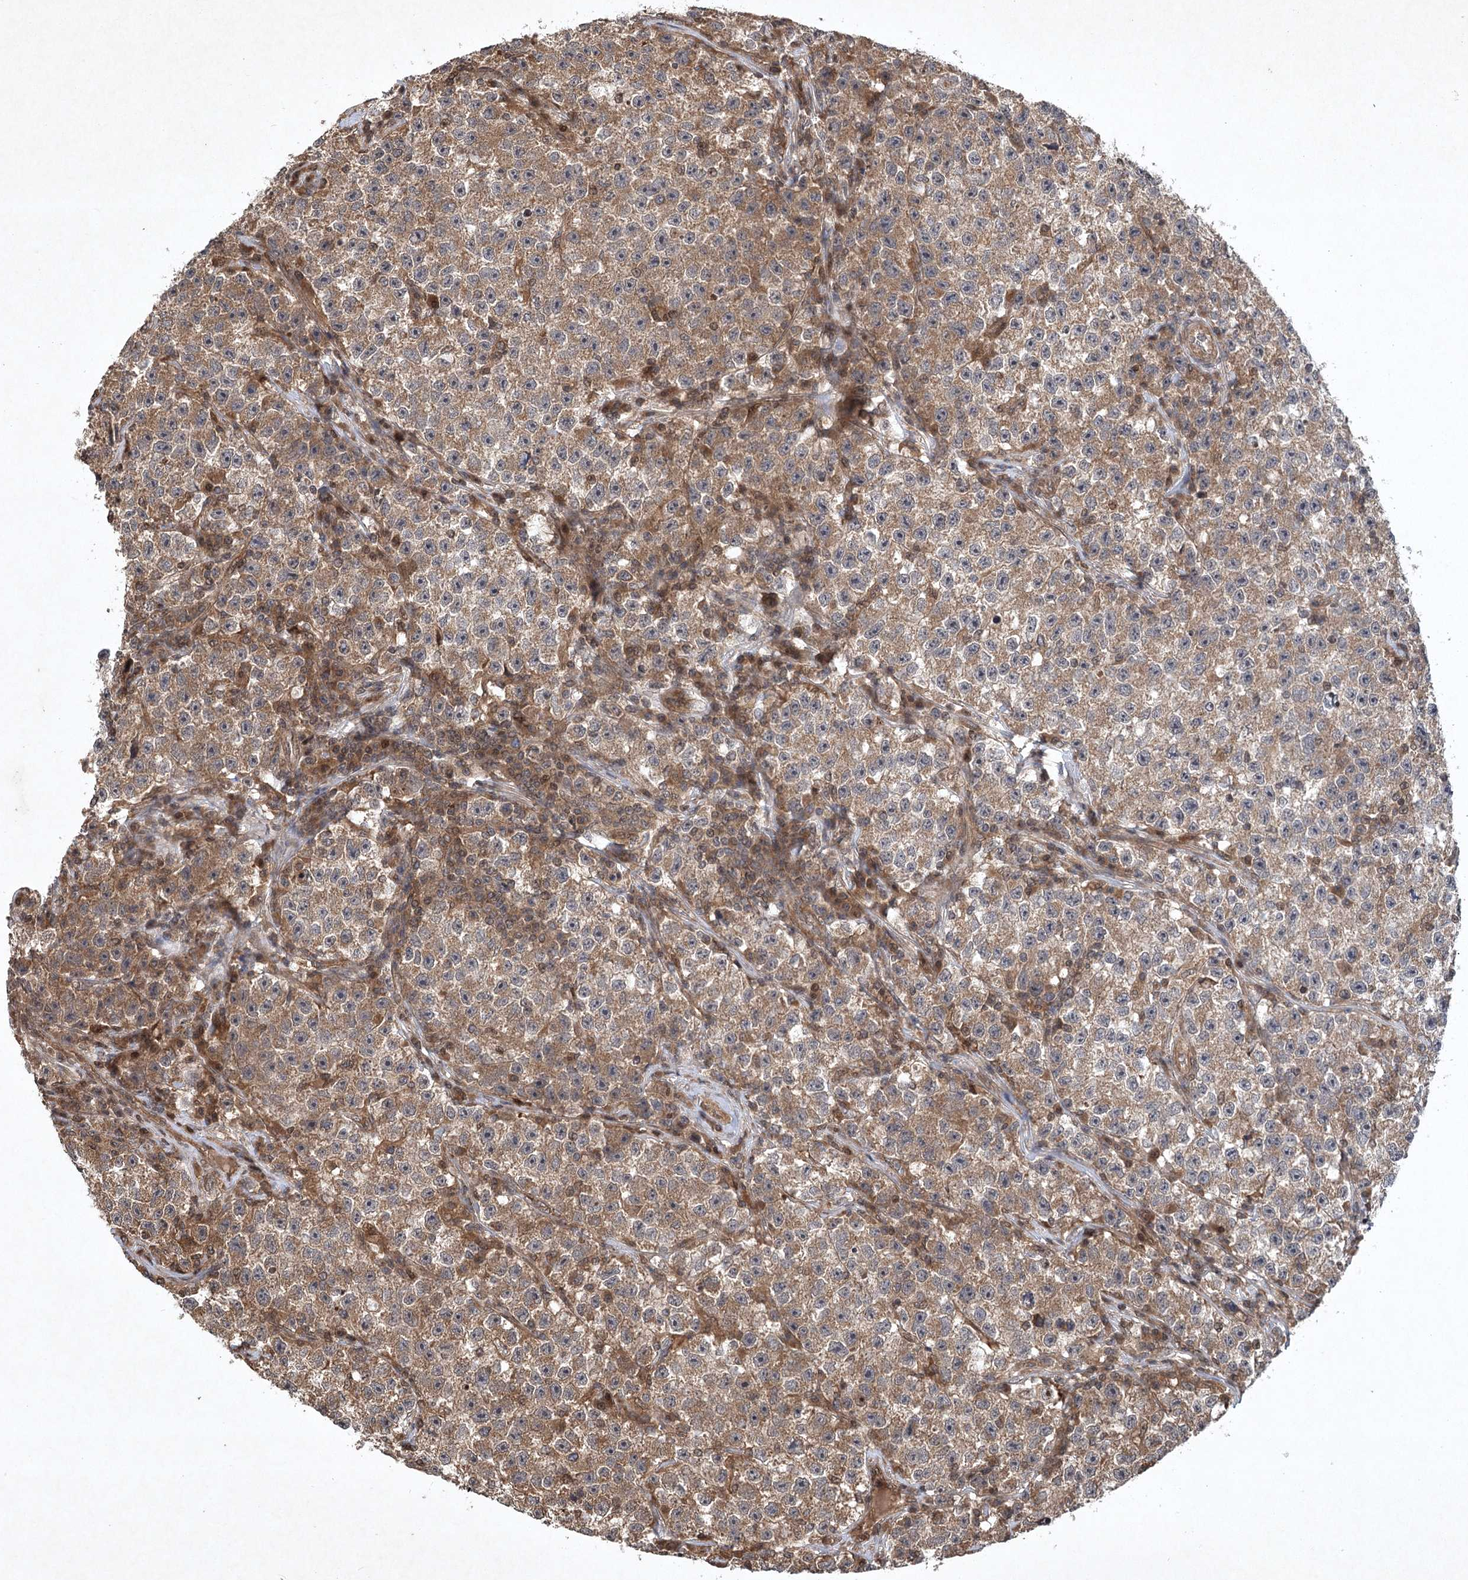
{"staining": {"intensity": "moderate", "quantity": ">75%", "location": "cytoplasmic/membranous"}, "tissue": "testis cancer", "cell_type": "Tumor cells", "image_type": "cancer", "snomed": [{"axis": "morphology", "description": "Seminoma, NOS"}, {"axis": "topography", "description": "Testis"}], "caption": "Human testis cancer (seminoma) stained for a protein (brown) displays moderate cytoplasmic/membranous positive positivity in approximately >75% of tumor cells.", "gene": "INSIG2", "patient": {"sex": "male", "age": 22}}